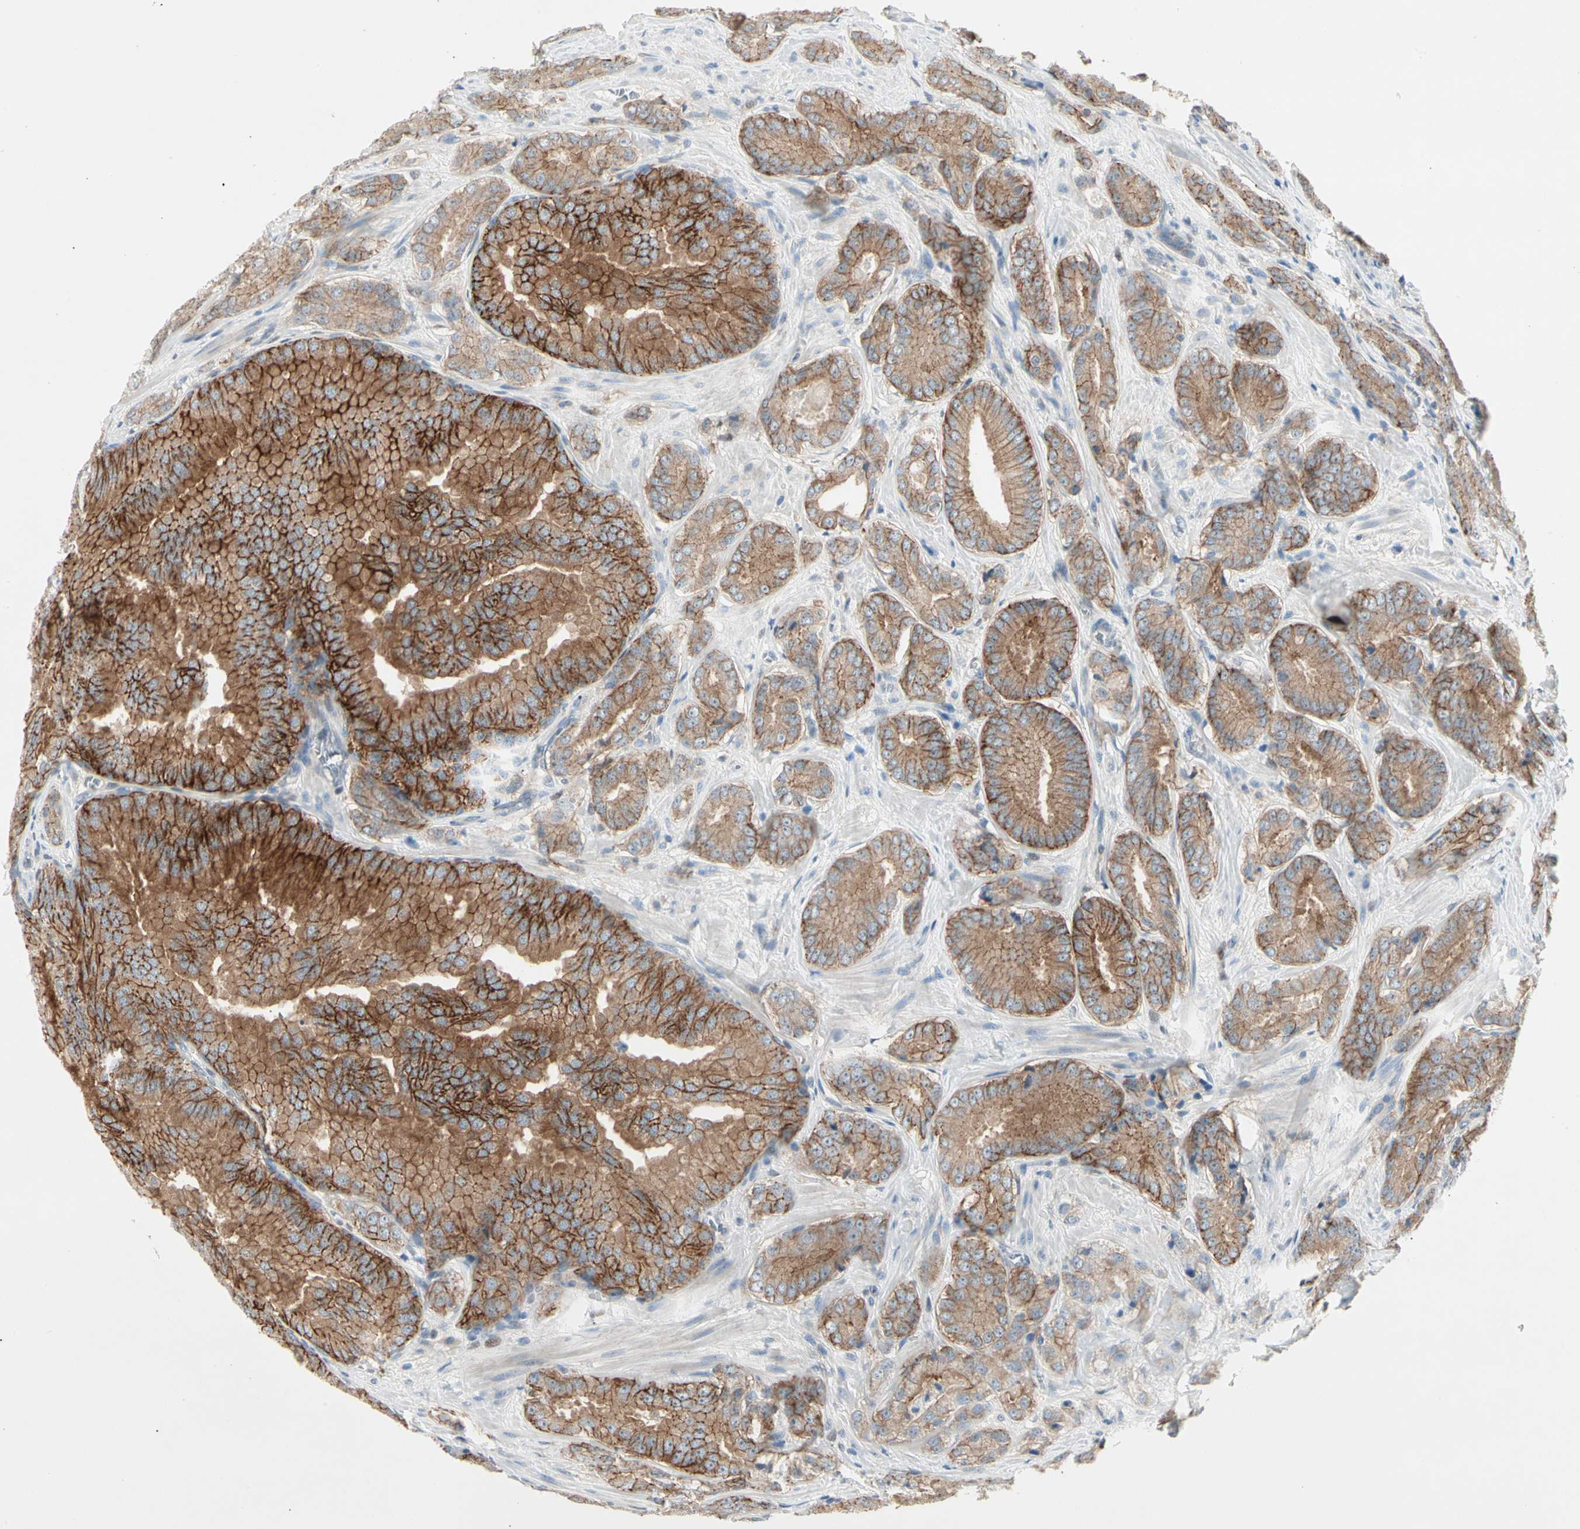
{"staining": {"intensity": "moderate", "quantity": ">75%", "location": "cytoplasmic/membranous"}, "tissue": "prostate cancer", "cell_type": "Tumor cells", "image_type": "cancer", "snomed": [{"axis": "morphology", "description": "Adenocarcinoma, High grade"}, {"axis": "topography", "description": "Prostate"}], "caption": "Prostate adenocarcinoma (high-grade) tissue demonstrates moderate cytoplasmic/membranous staining in approximately >75% of tumor cells", "gene": "IL1R1", "patient": {"sex": "male", "age": 64}}